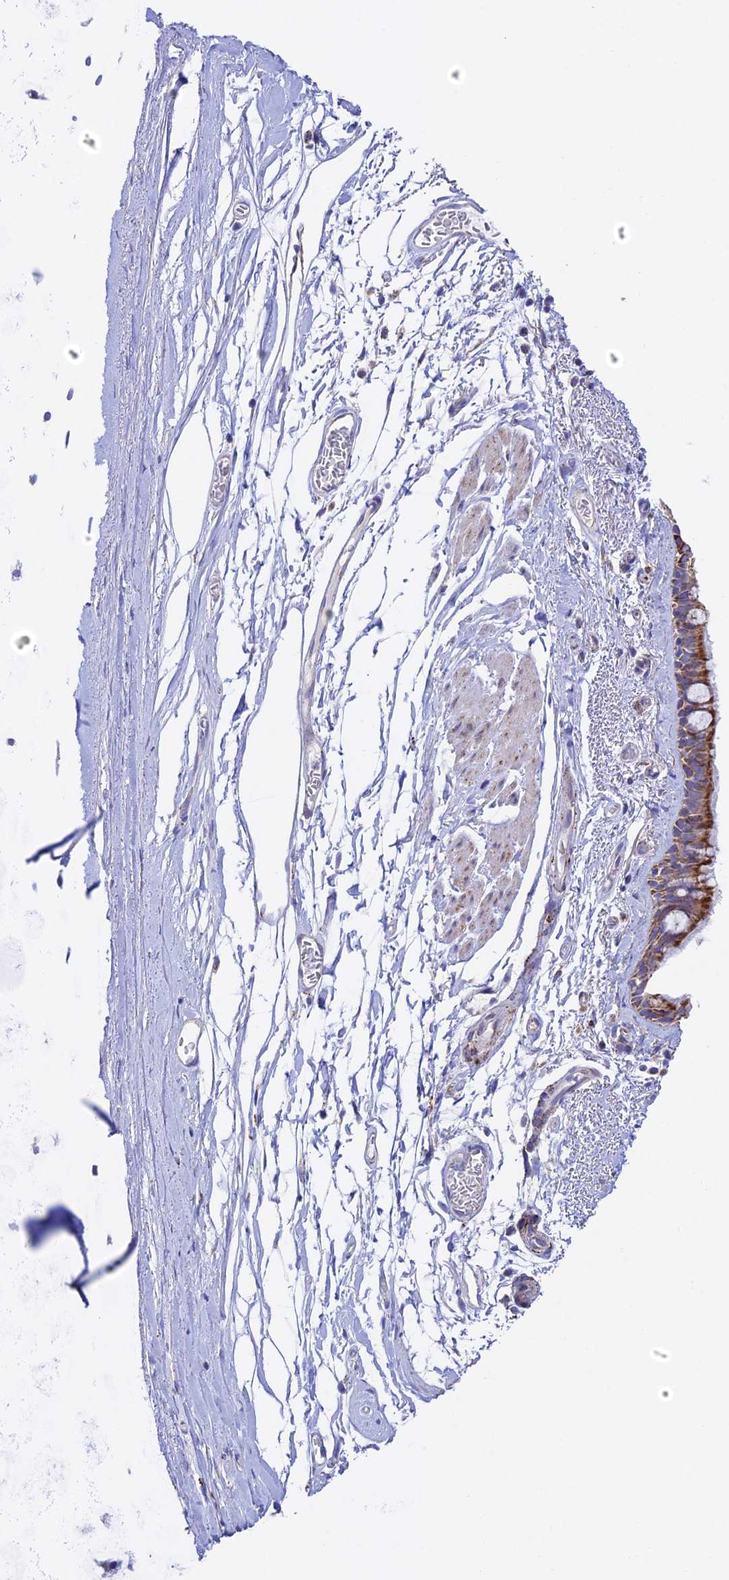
{"staining": {"intensity": "moderate", "quantity": ">75%", "location": "cytoplasmic/membranous"}, "tissue": "bronchus", "cell_type": "Respiratory epithelial cells", "image_type": "normal", "snomed": [{"axis": "morphology", "description": "Normal tissue, NOS"}, {"axis": "topography", "description": "Cartilage tissue"}], "caption": "Protein expression analysis of unremarkable human bronchus reveals moderate cytoplasmic/membranous expression in approximately >75% of respiratory epithelial cells. The protein of interest is shown in brown color, while the nuclei are stained blue.", "gene": "HSDL2", "patient": {"sex": "male", "age": 63}}